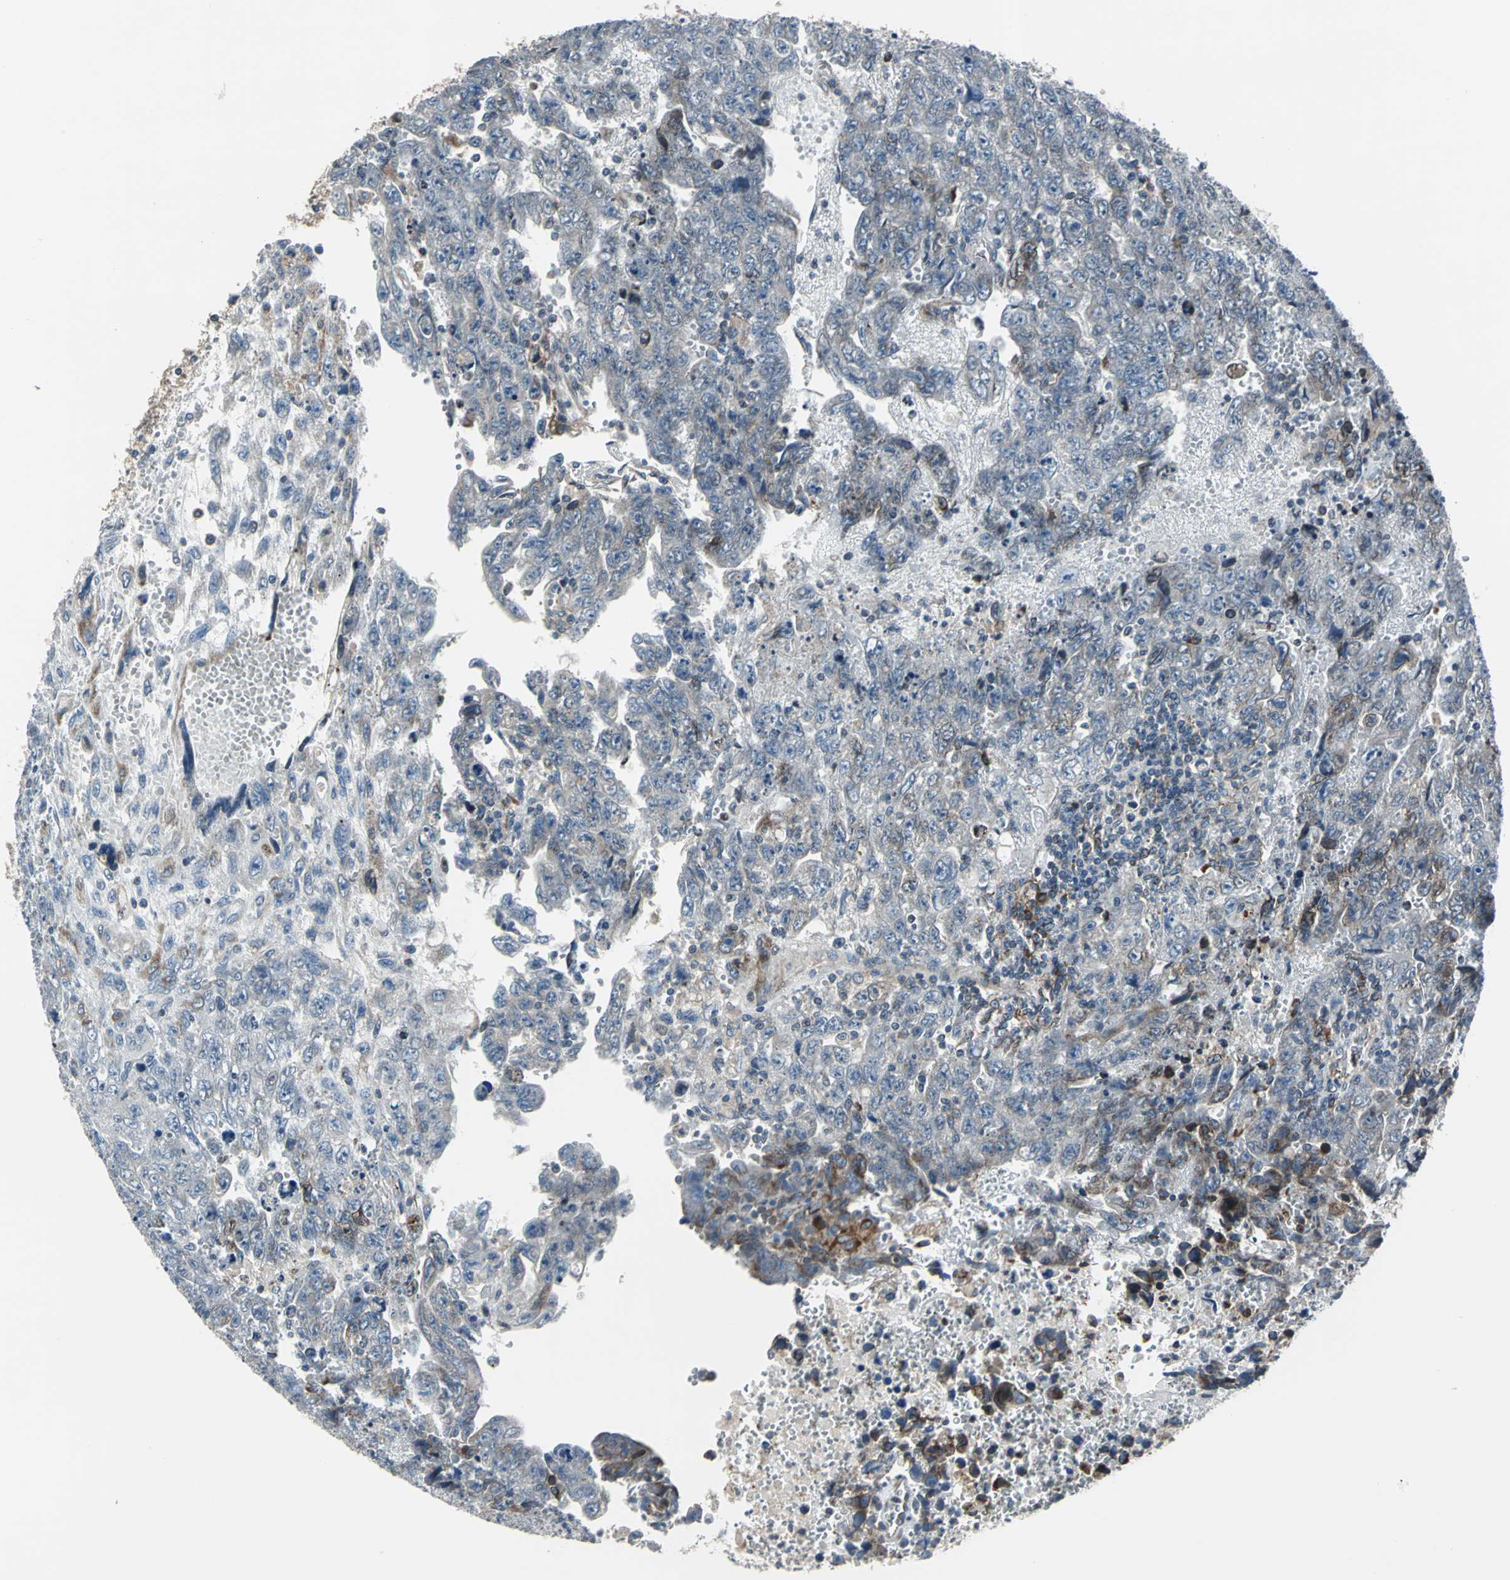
{"staining": {"intensity": "moderate", "quantity": "<25%", "location": "cytoplasmic/membranous"}, "tissue": "testis cancer", "cell_type": "Tumor cells", "image_type": "cancer", "snomed": [{"axis": "morphology", "description": "Carcinoma, Embryonal, NOS"}, {"axis": "topography", "description": "Testis"}], "caption": "Brown immunohistochemical staining in human embryonal carcinoma (testis) reveals moderate cytoplasmic/membranous positivity in approximately <25% of tumor cells. The protein of interest is shown in brown color, while the nuclei are stained blue.", "gene": "HTATIP2", "patient": {"sex": "male", "age": 28}}